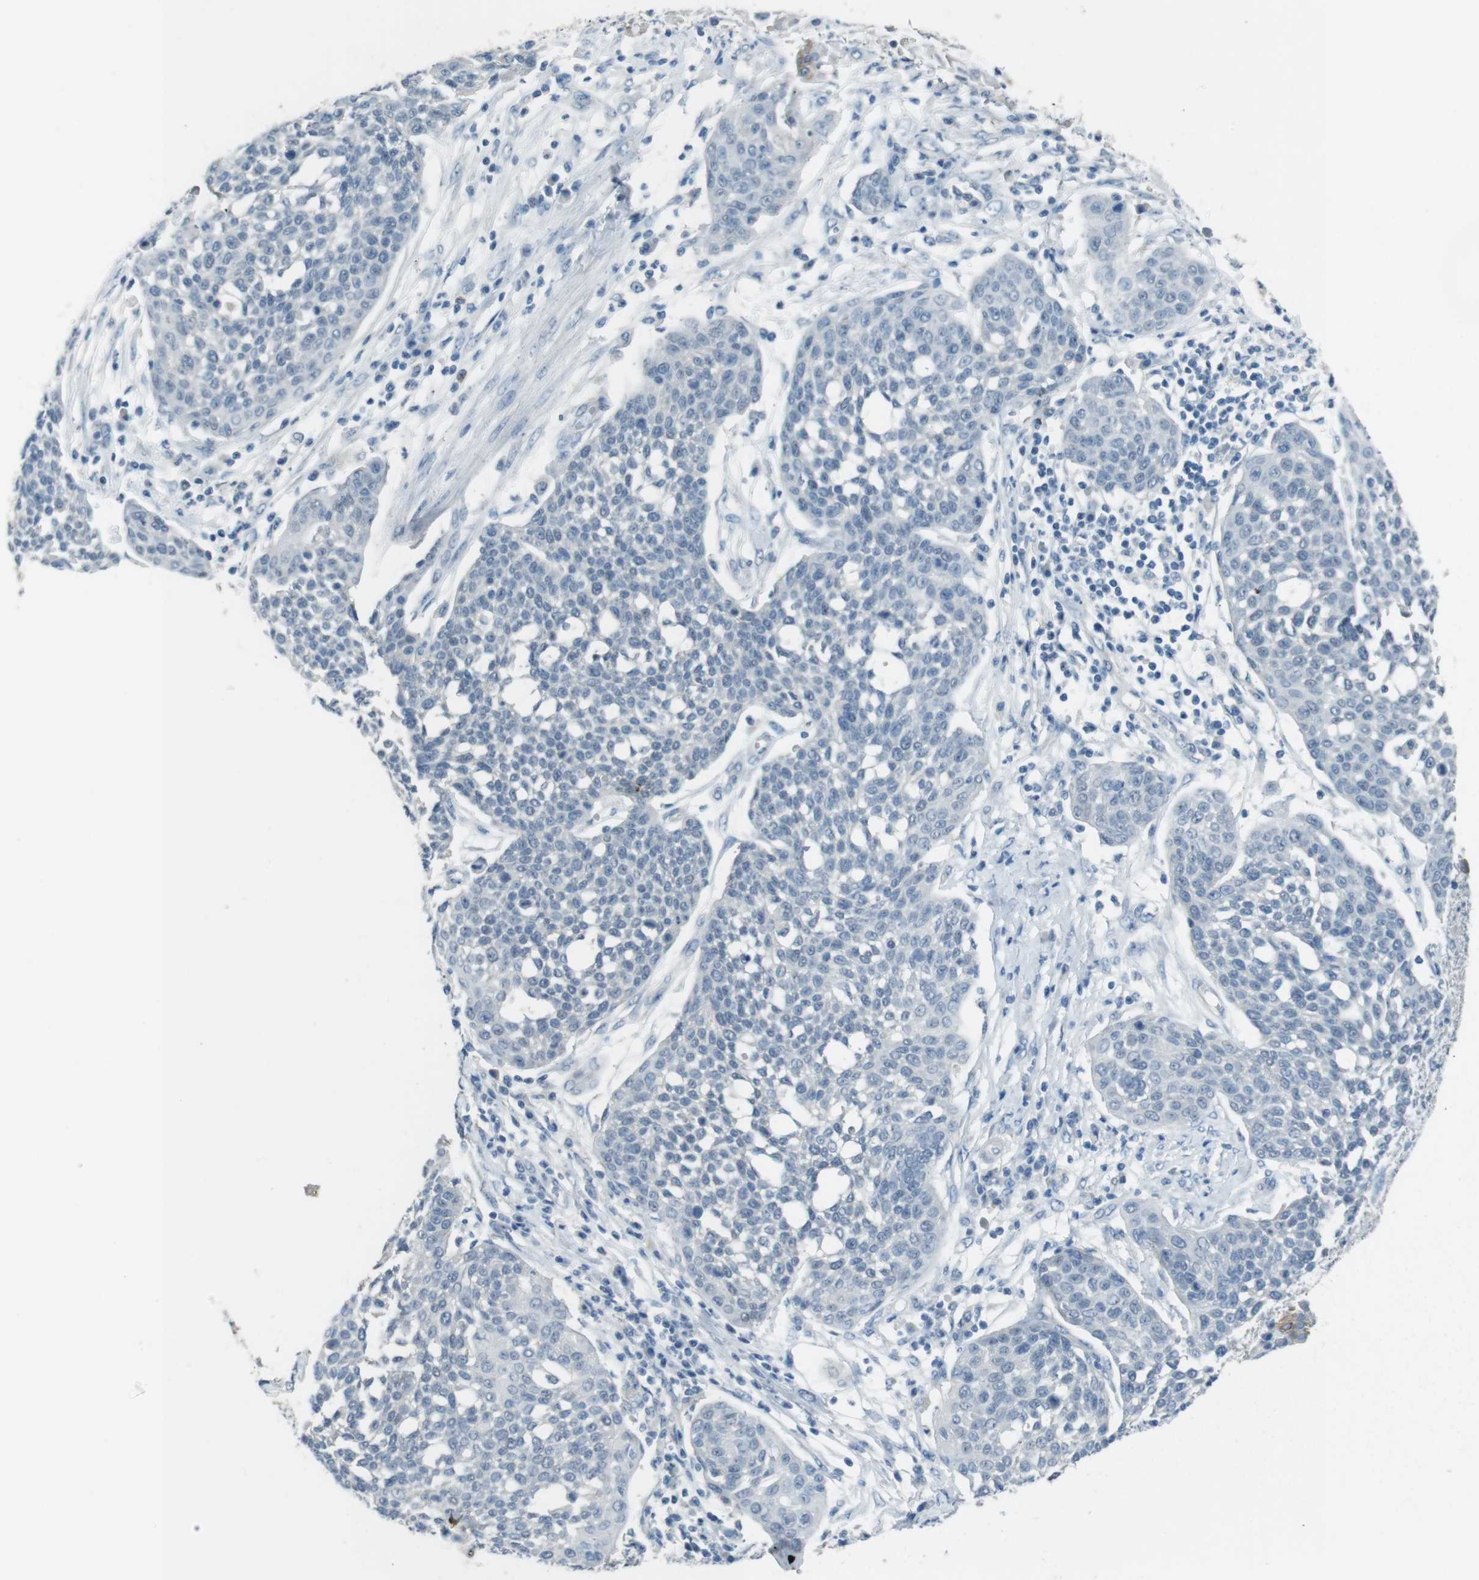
{"staining": {"intensity": "moderate", "quantity": "<25%", "location": "cytoplasmic/membranous"}, "tissue": "cervical cancer", "cell_type": "Tumor cells", "image_type": "cancer", "snomed": [{"axis": "morphology", "description": "Squamous cell carcinoma, NOS"}, {"axis": "topography", "description": "Cervix"}], "caption": "Approximately <25% of tumor cells in human cervical cancer (squamous cell carcinoma) demonstrate moderate cytoplasmic/membranous protein positivity as visualized by brown immunohistochemical staining.", "gene": "ENTPD7", "patient": {"sex": "female", "age": 34}}